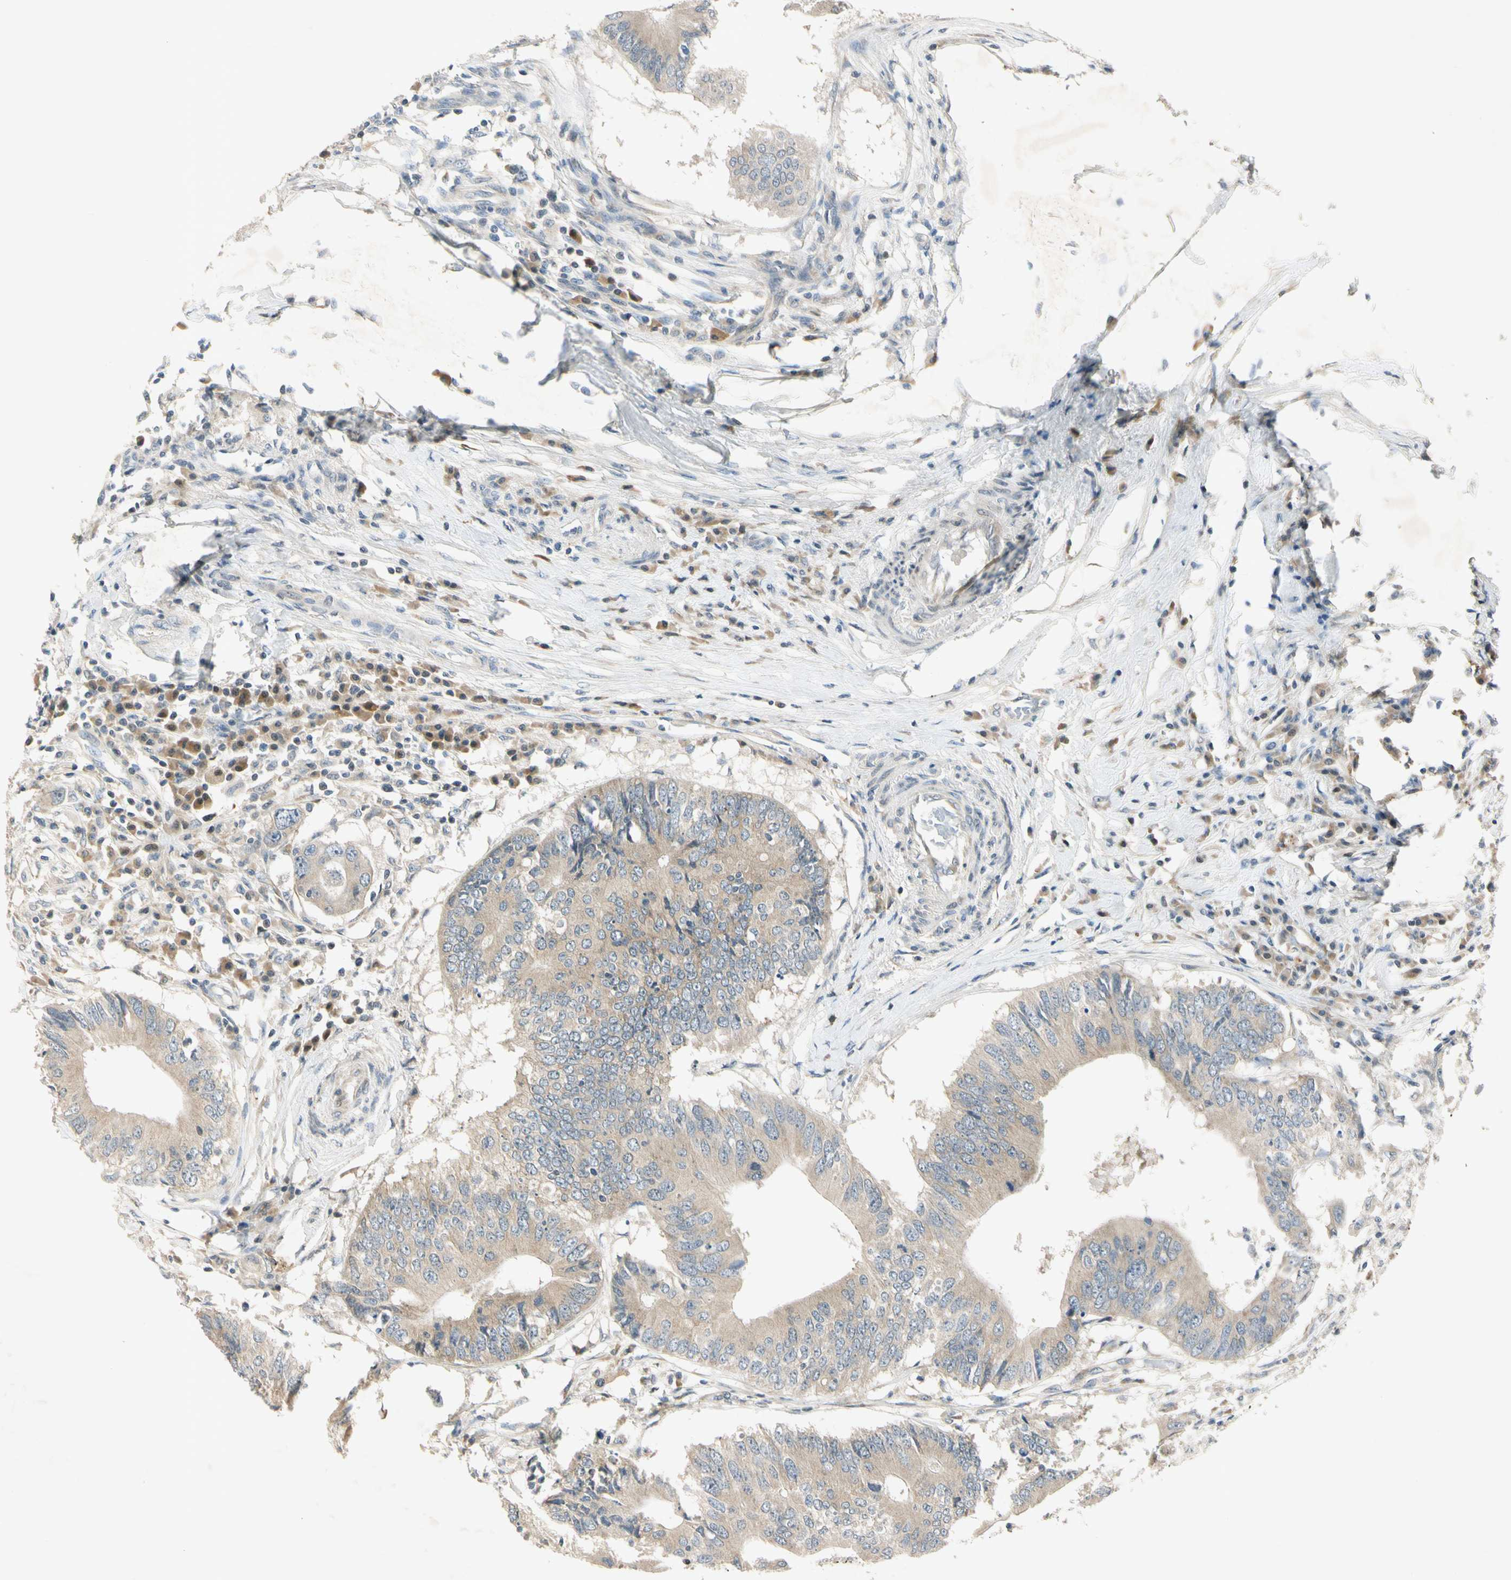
{"staining": {"intensity": "weak", "quantity": ">75%", "location": "cytoplasmic/membranous"}, "tissue": "colorectal cancer", "cell_type": "Tumor cells", "image_type": "cancer", "snomed": [{"axis": "morphology", "description": "Adenocarcinoma, NOS"}, {"axis": "topography", "description": "Colon"}], "caption": "Brown immunohistochemical staining in colorectal adenocarcinoma reveals weak cytoplasmic/membranous positivity in approximately >75% of tumor cells.", "gene": "RPS6KB2", "patient": {"sex": "male", "age": 71}}